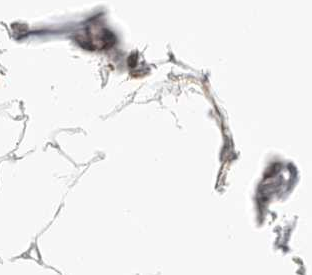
{"staining": {"intensity": "weak", "quantity": ">75%", "location": "cytoplasmic/membranous"}, "tissue": "adipose tissue", "cell_type": "Adipocytes", "image_type": "normal", "snomed": [{"axis": "morphology", "description": "Normal tissue, NOS"}, {"axis": "morphology", "description": "Adenocarcinoma, NOS"}, {"axis": "topography", "description": "Colon"}, {"axis": "topography", "description": "Peripheral nerve tissue"}], "caption": "The micrograph shows staining of normal adipose tissue, revealing weak cytoplasmic/membranous protein positivity (brown color) within adipocytes. (IHC, brightfield microscopy, high magnification).", "gene": "RC3H1", "patient": {"sex": "male", "age": 14}}